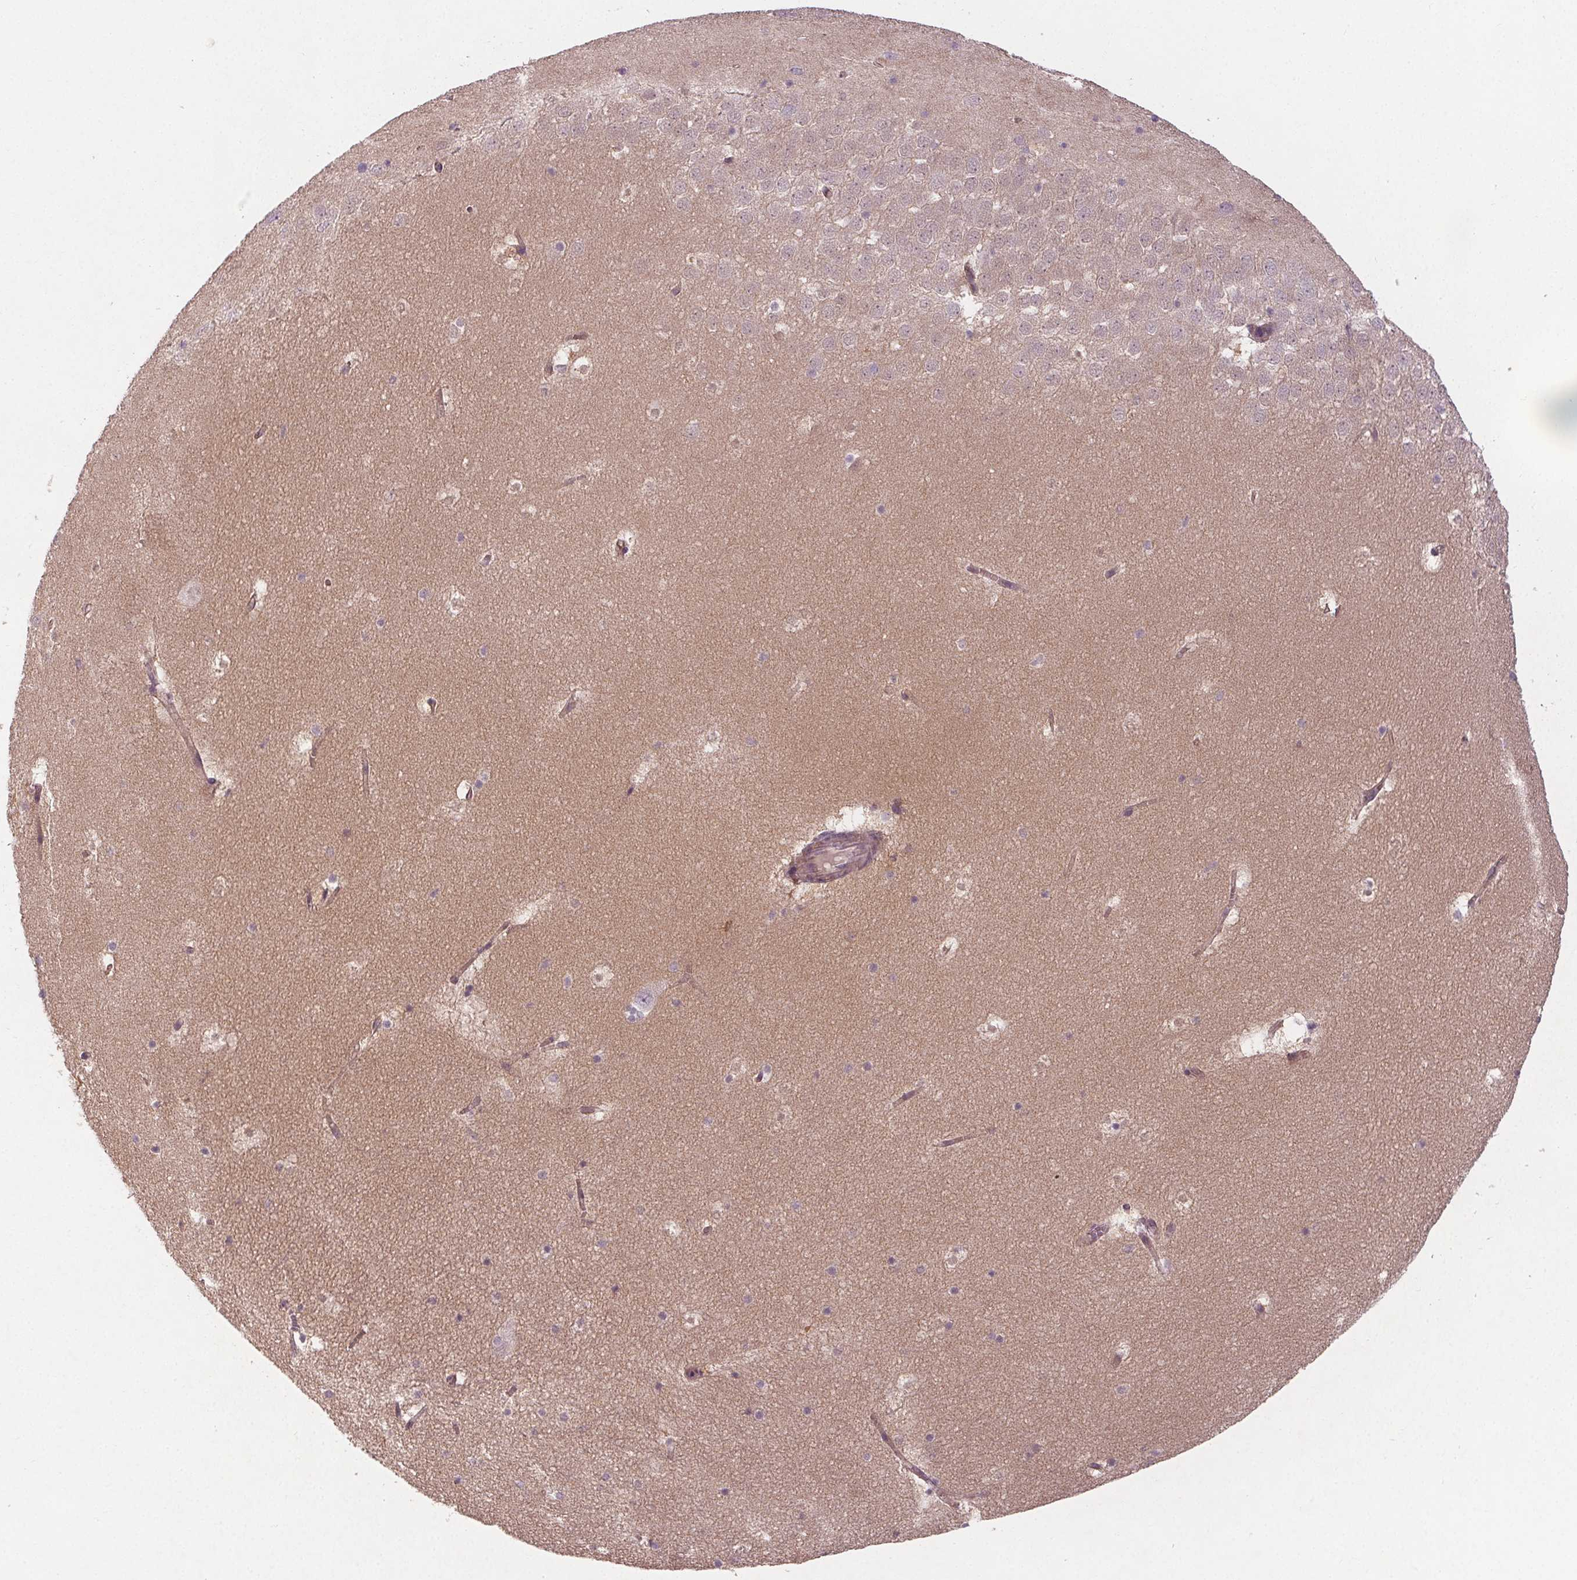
{"staining": {"intensity": "negative", "quantity": "none", "location": "none"}, "tissue": "hippocampus", "cell_type": "Glial cells", "image_type": "normal", "snomed": [{"axis": "morphology", "description": "Normal tissue, NOS"}, {"axis": "topography", "description": "Hippocampus"}], "caption": "There is no significant staining in glial cells of hippocampus. Brightfield microscopy of immunohistochemistry (IHC) stained with DAB (3,3'-diaminobenzidine) (brown) and hematoxylin (blue), captured at high magnification.", "gene": "VNN1", "patient": {"sex": "male", "age": 45}}